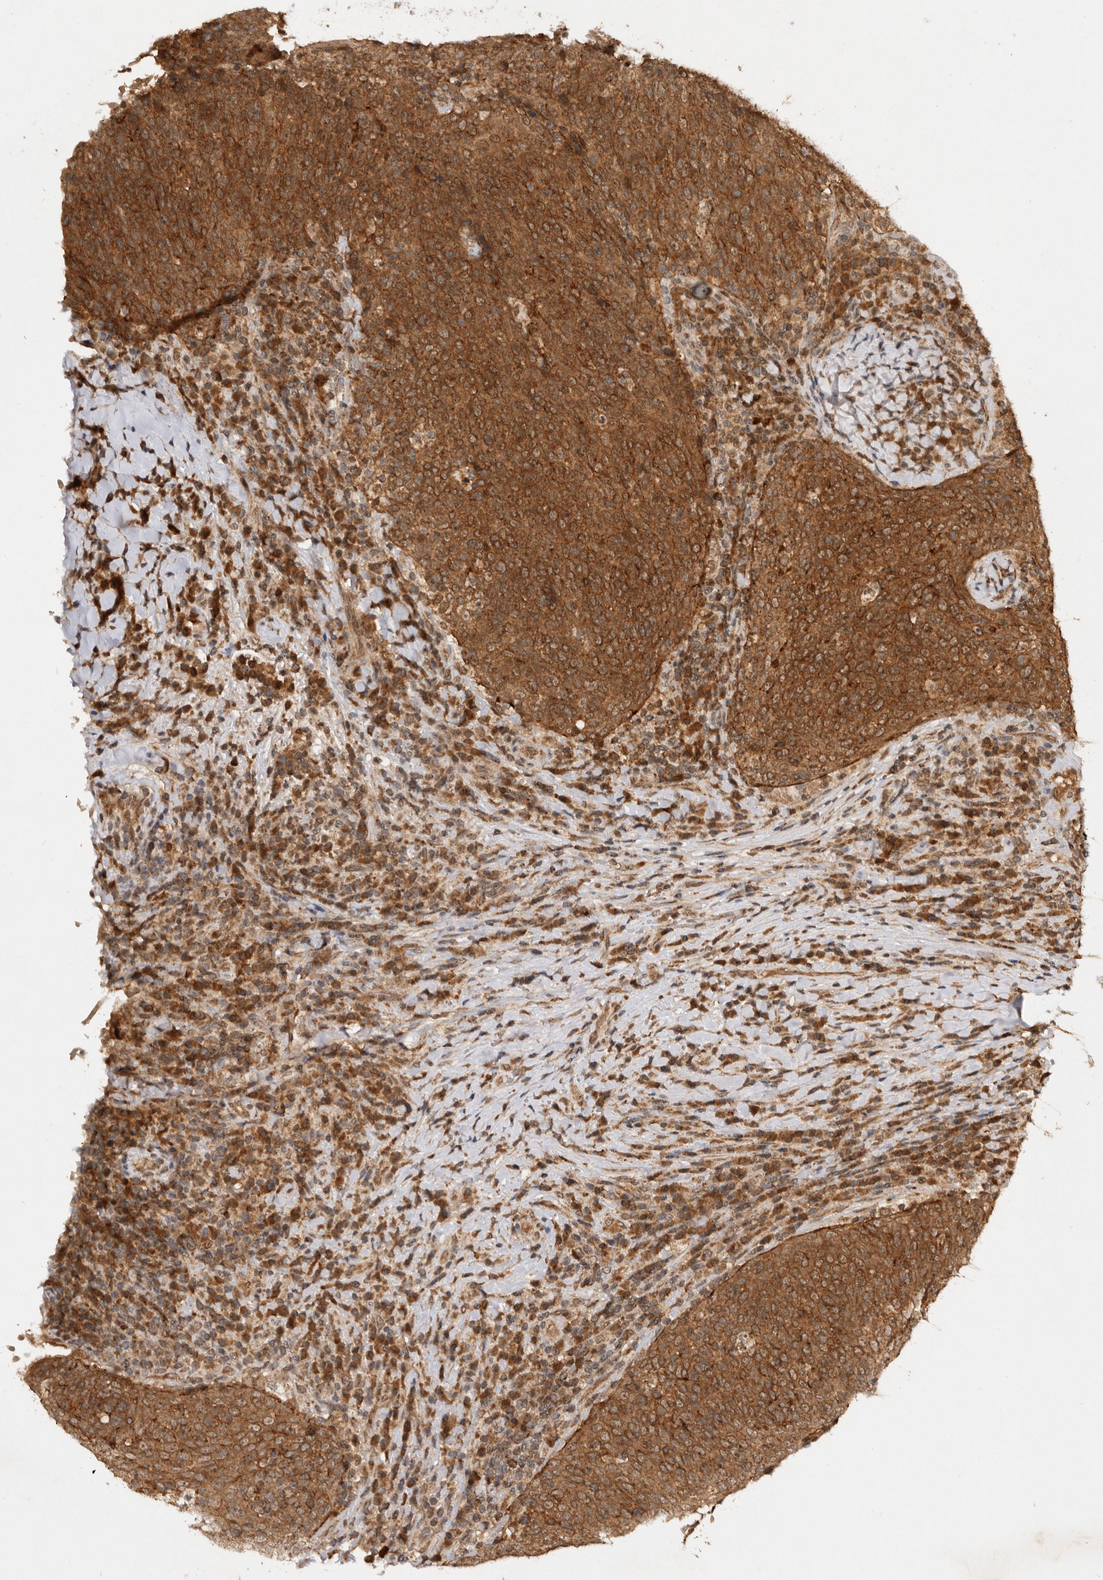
{"staining": {"intensity": "strong", "quantity": ">75%", "location": "cytoplasmic/membranous,nuclear"}, "tissue": "head and neck cancer", "cell_type": "Tumor cells", "image_type": "cancer", "snomed": [{"axis": "morphology", "description": "Squamous cell carcinoma, NOS"}, {"axis": "morphology", "description": "Squamous cell carcinoma, metastatic, NOS"}, {"axis": "topography", "description": "Lymph node"}, {"axis": "topography", "description": "Head-Neck"}], "caption": "Squamous cell carcinoma (head and neck) stained with a protein marker displays strong staining in tumor cells.", "gene": "TARS2", "patient": {"sex": "male", "age": 62}}